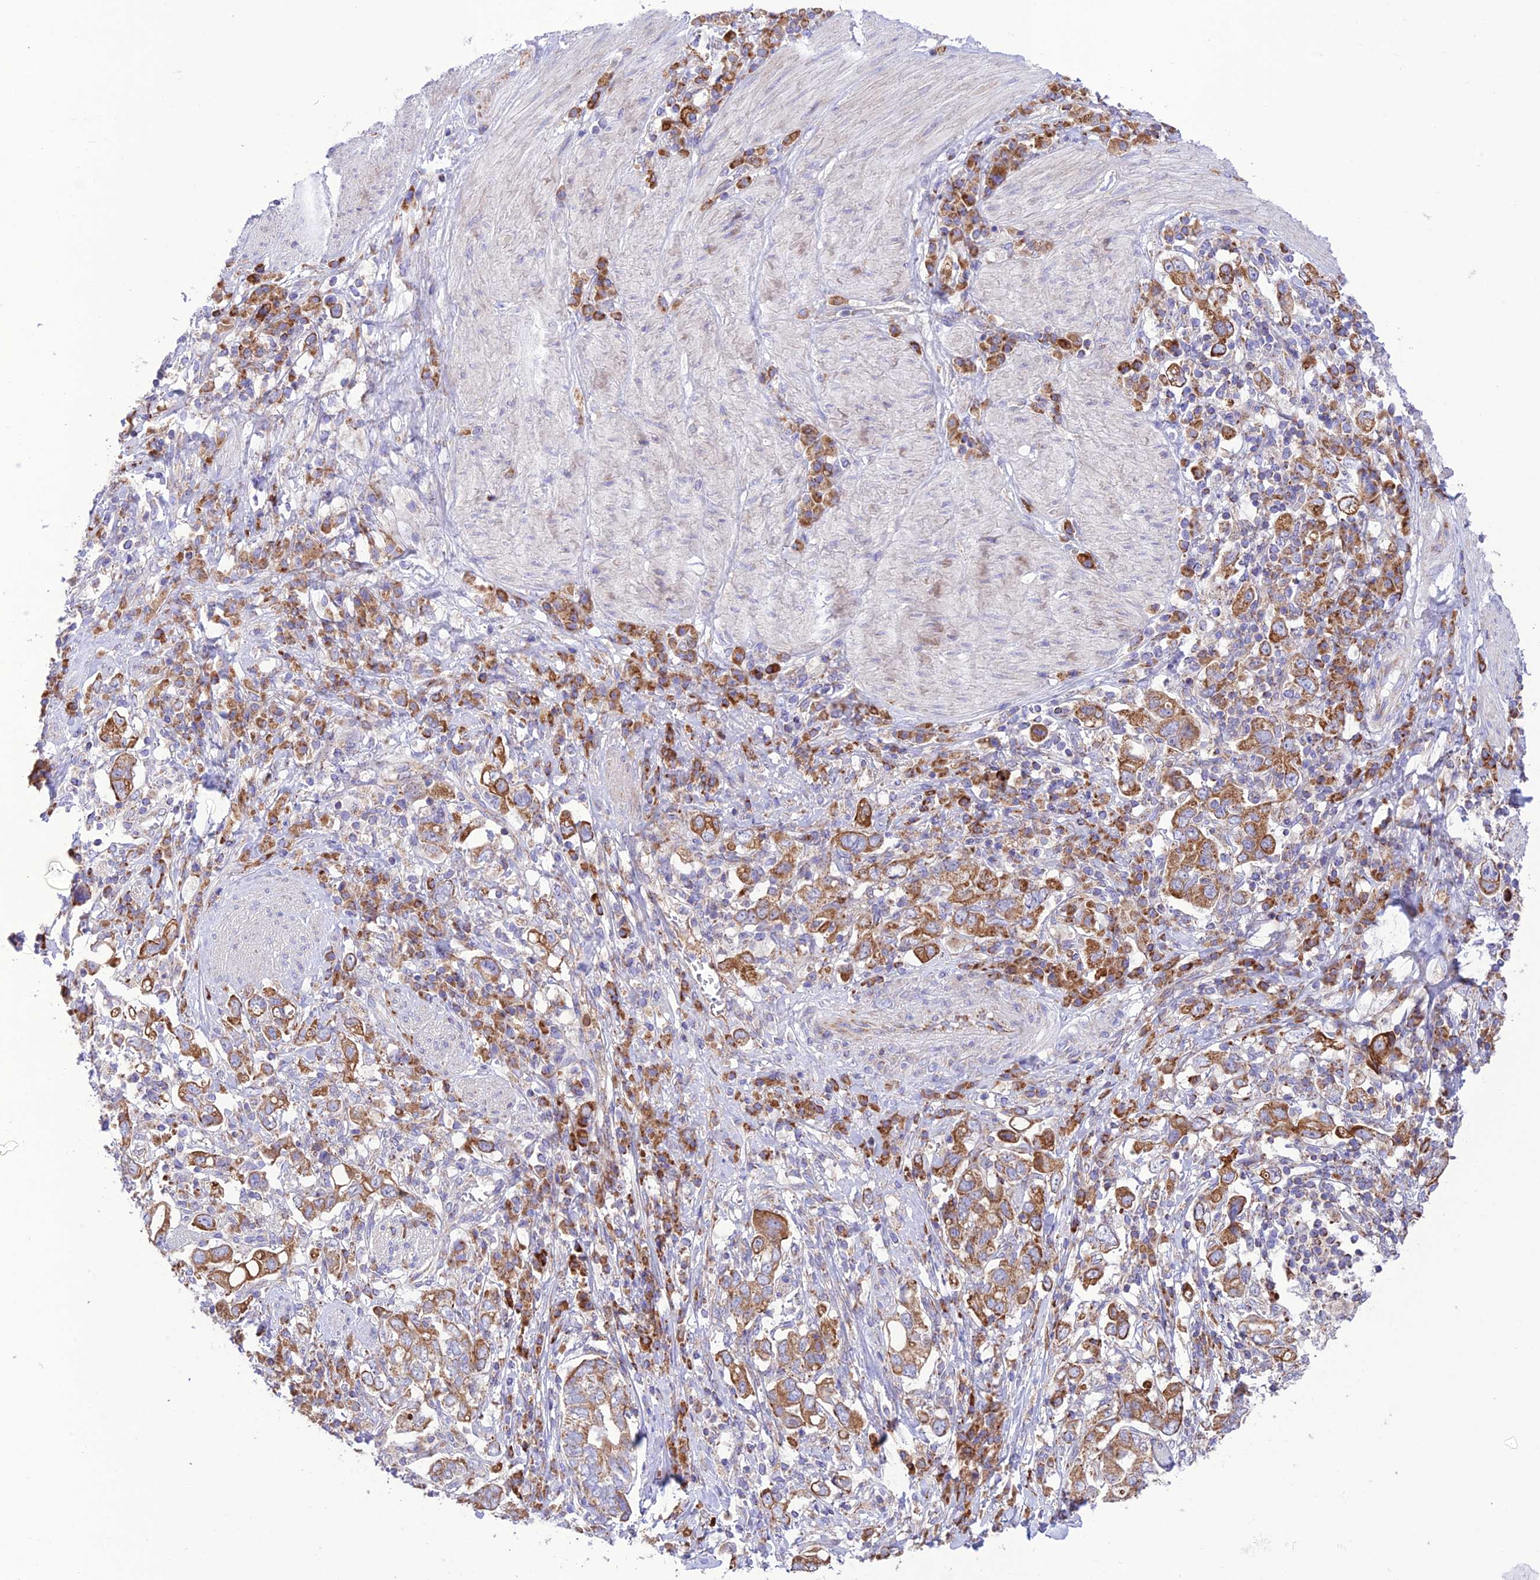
{"staining": {"intensity": "moderate", "quantity": ">75%", "location": "cytoplasmic/membranous"}, "tissue": "stomach cancer", "cell_type": "Tumor cells", "image_type": "cancer", "snomed": [{"axis": "morphology", "description": "Adenocarcinoma, NOS"}, {"axis": "topography", "description": "Stomach, upper"}, {"axis": "topography", "description": "Stomach"}], "caption": "This micrograph reveals IHC staining of human stomach cancer (adenocarcinoma), with medium moderate cytoplasmic/membranous expression in about >75% of tumor cells.", "gene": "UAP1L1", "patient": {"sex": "male", "age": 62}}